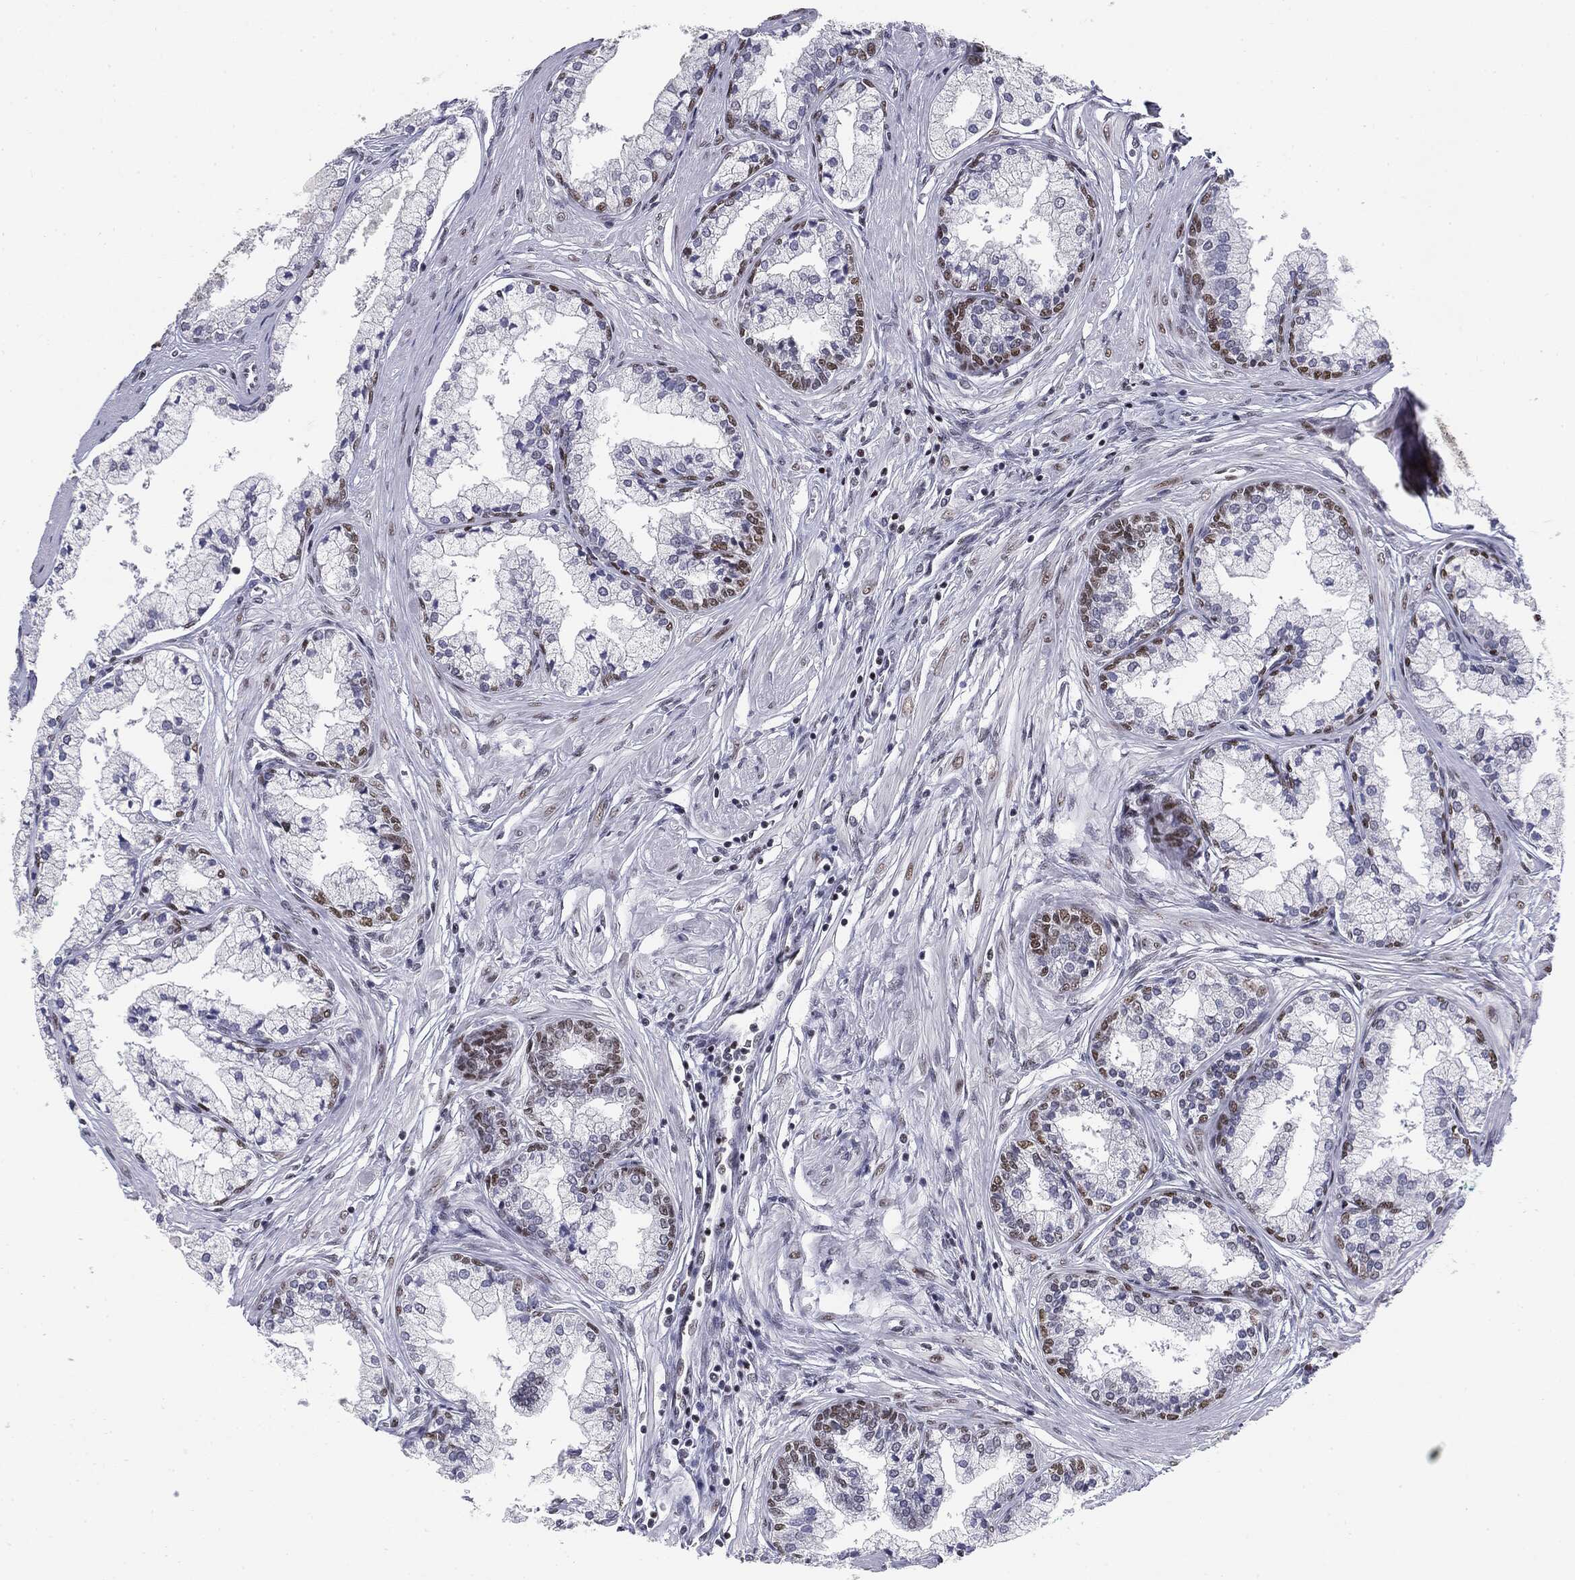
{"staining": {"intensity": "weak", "quantity": "<25%", "location": "nuclear"}, "tissue": "prostate cancer", "cell_type": "Tumor cells", "image_type": "cancer", "snomed": [{"axis": "morphology", "description": "Adenocarcinoma, High grade"}, {"axis": "topography", "description": "Prostate"}], "caption": "Immunohistochemical staining of prostate cancer (adenocarcinoma (high-grade)) reveals no significant staining in tumor cells.", "gene": "MDC1", "patient": {"sex": "male", "age": 66}}